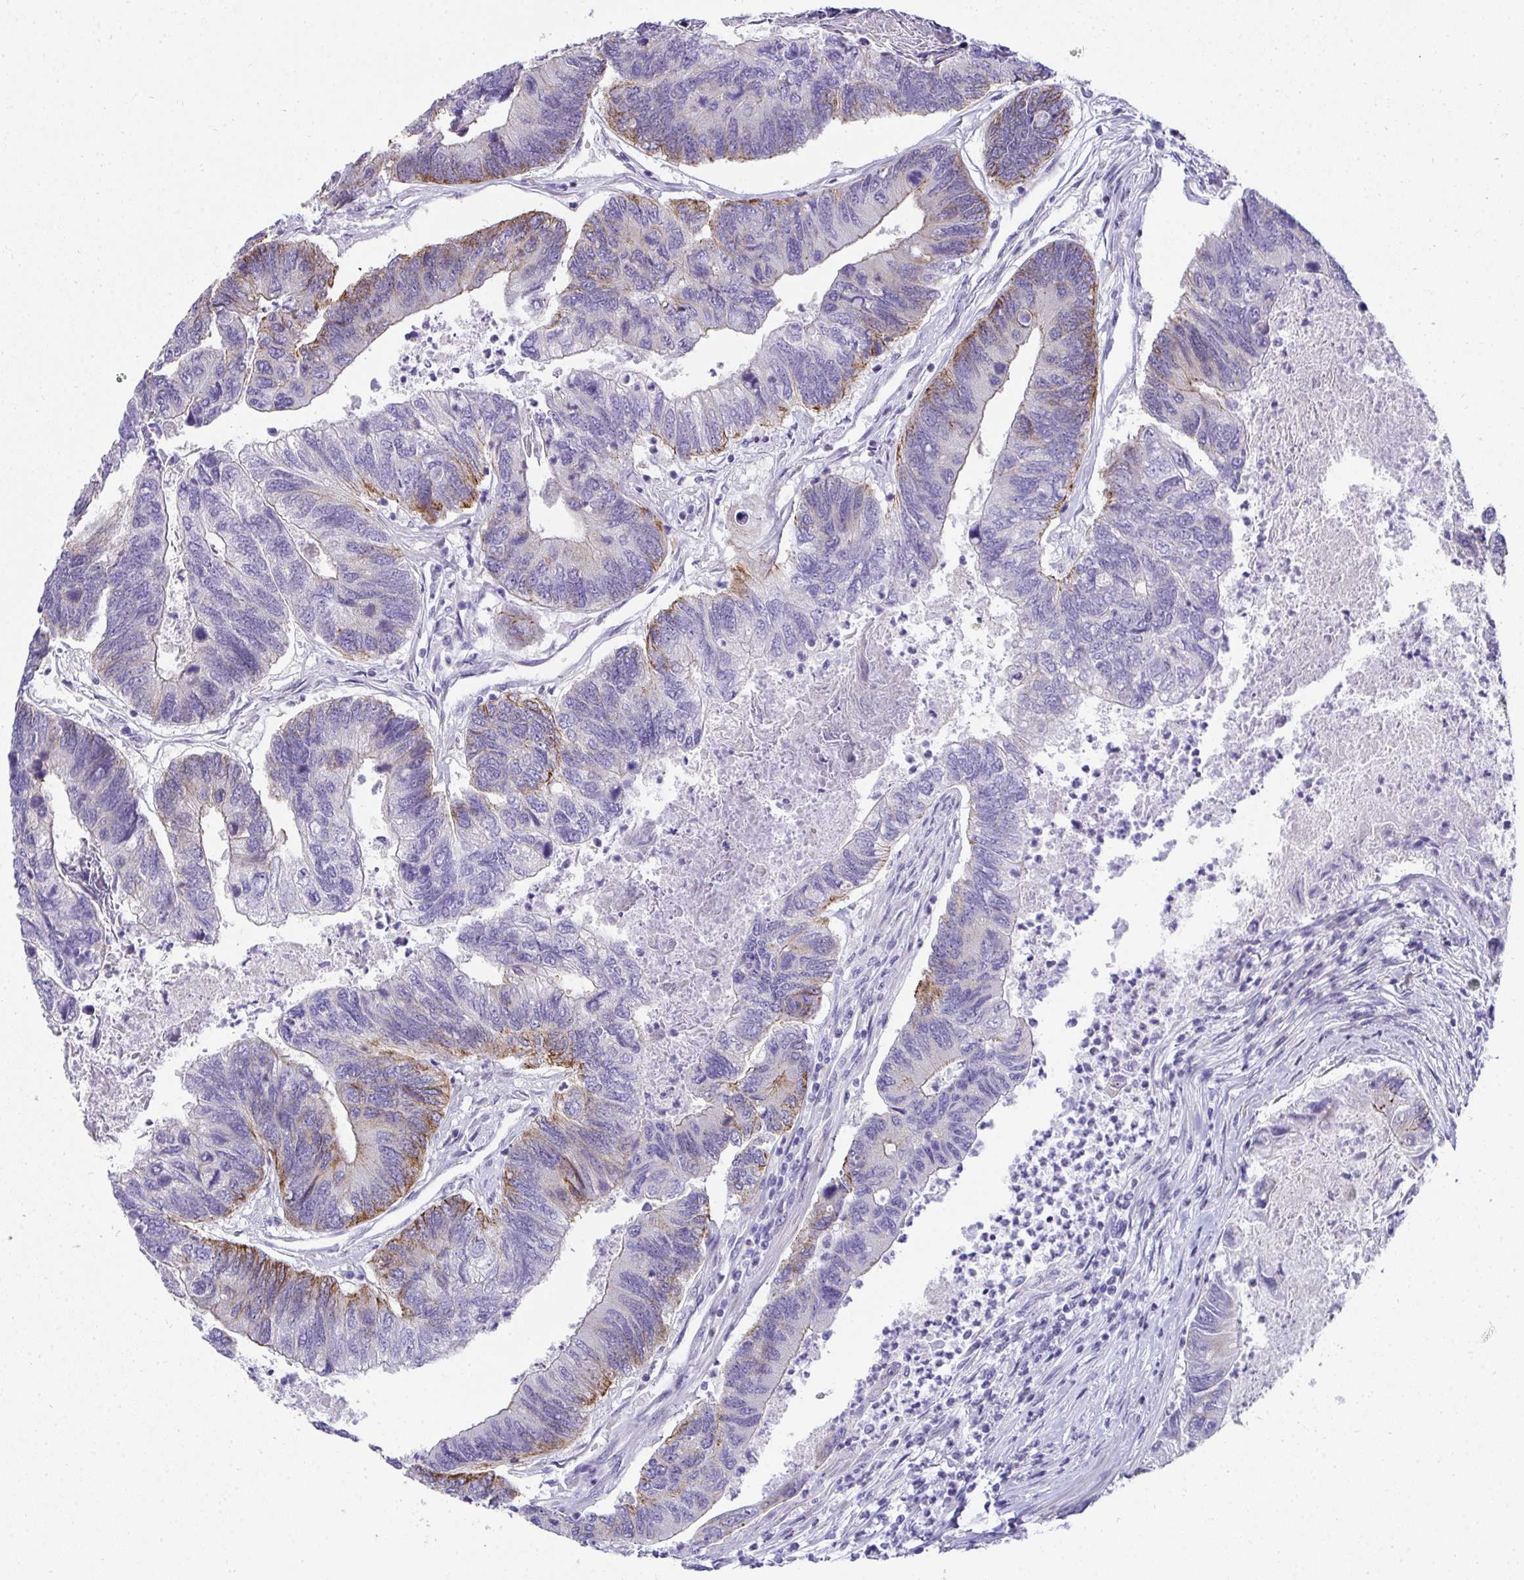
{"staining": {"intensity": "moderate", "quantity": "<25%", "location": "cytoplasmic/membranous"}, "tissue": "colorectal cancer", "cell_type": "Tumor cells", "image_type": "cancer", "snomed": [{"axis": "morphology", "description": "Adenocarcinoma, NOS"}, {"axis": "topography", "description": "Colon"}], "caption": "High-magnification brightfield microscopy of colorectal cancer (adenocarcinoma) stained with DAB (brown) and counterstained with hematoxylin (blue). tumor cells exhibit moderate cytoplasmic/membranous expression is identified in approximately<25% of cells.", "gene": "AK5", "patient": {"sex": "female", "age": 67}}